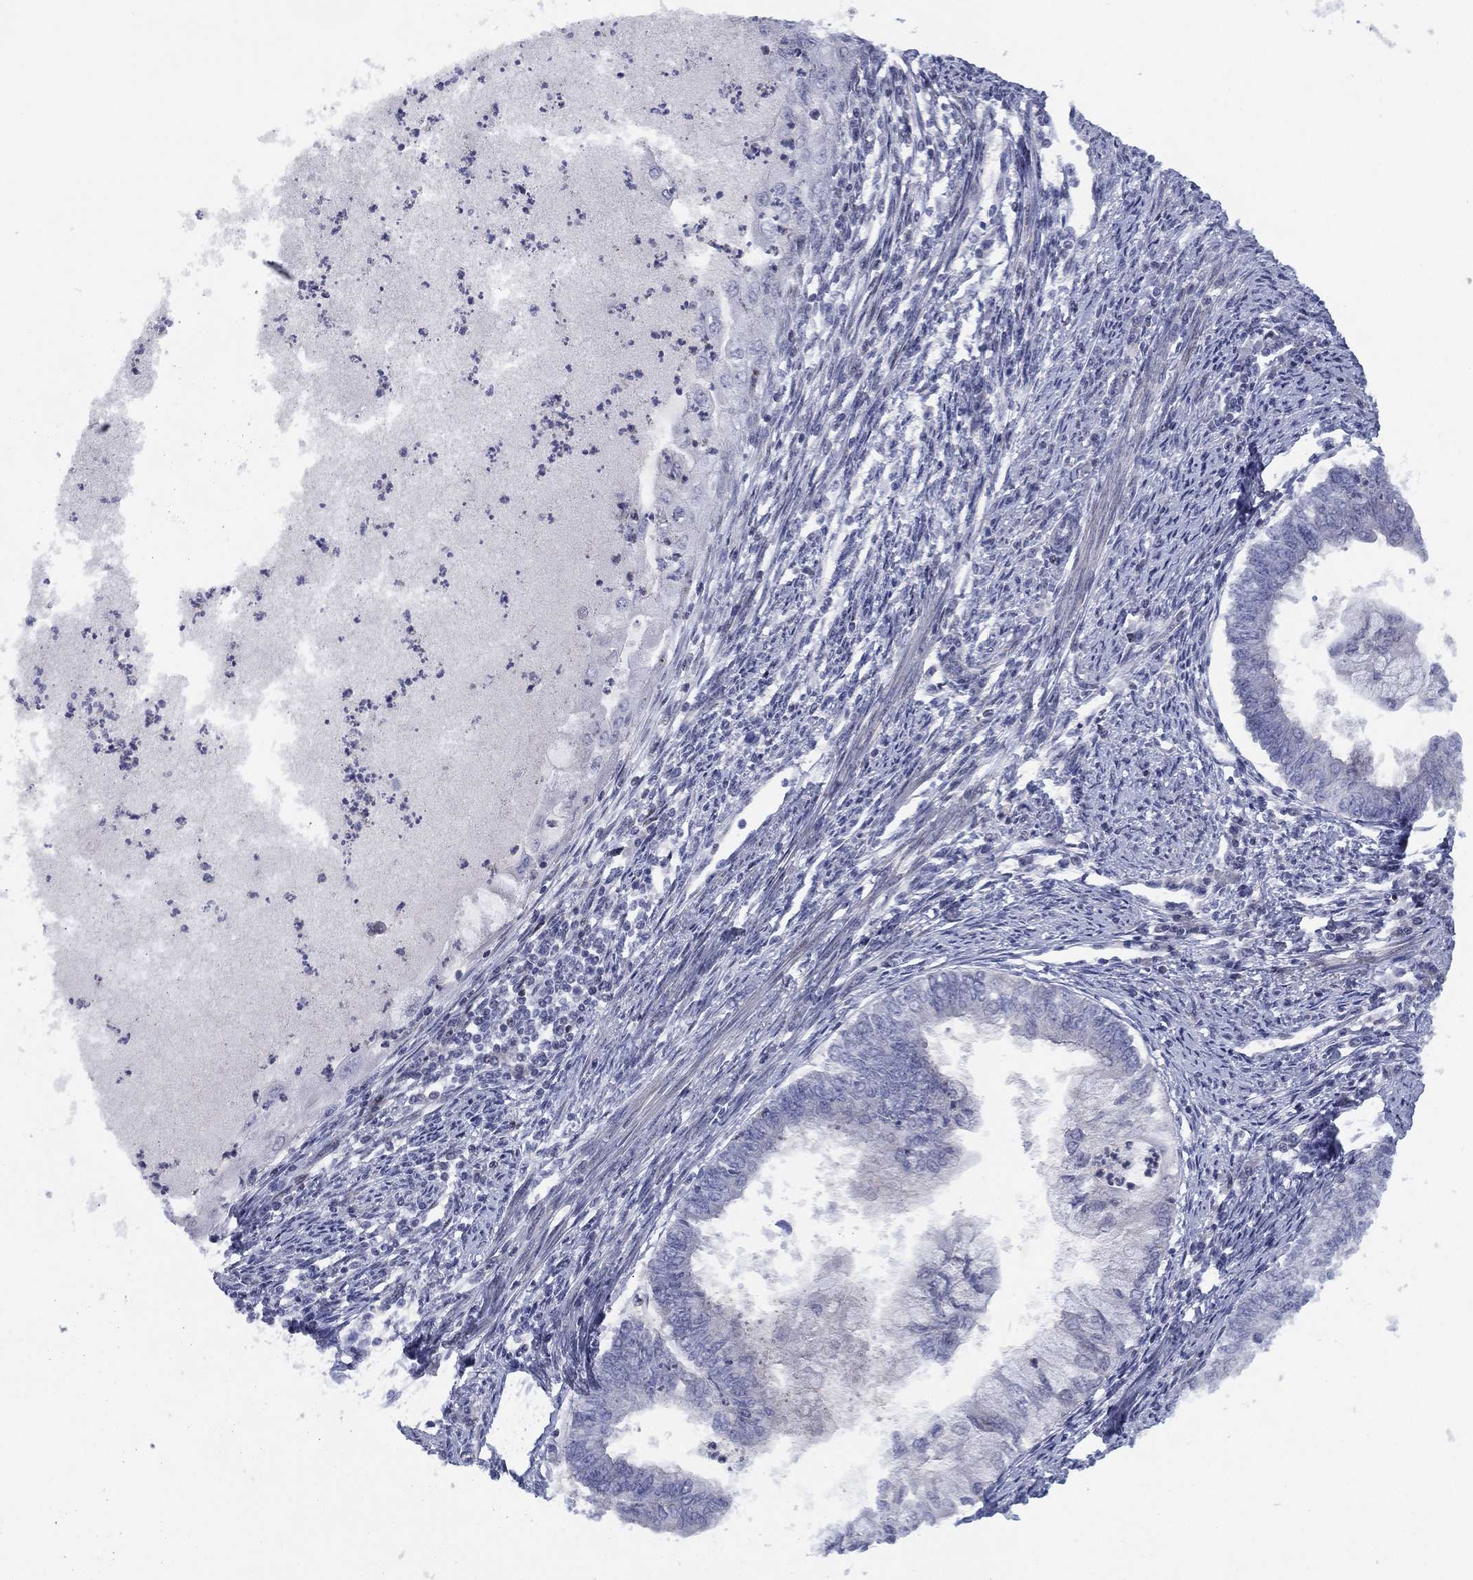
{"staining": {"intensity": "negative", "quantity": "none", "location": "none"}, "tissue": "endometrial cancer", "cell_type": "Tumor cells", "image_type": "cancer", "snomed": [{"axis": "morphology", "description": "Adenocarcinoma, NOS"}, {"axis": "topography", "description": "Endometrium"}], "caption": "This is a histopathology image of immunohistochemistry (IHC) staining of endometrial cancer (adenocarcinoma), which shows no positivity in tumor cells.", "gene": "SLC4A4", "patient": {"sex": "female", "age": 59}}